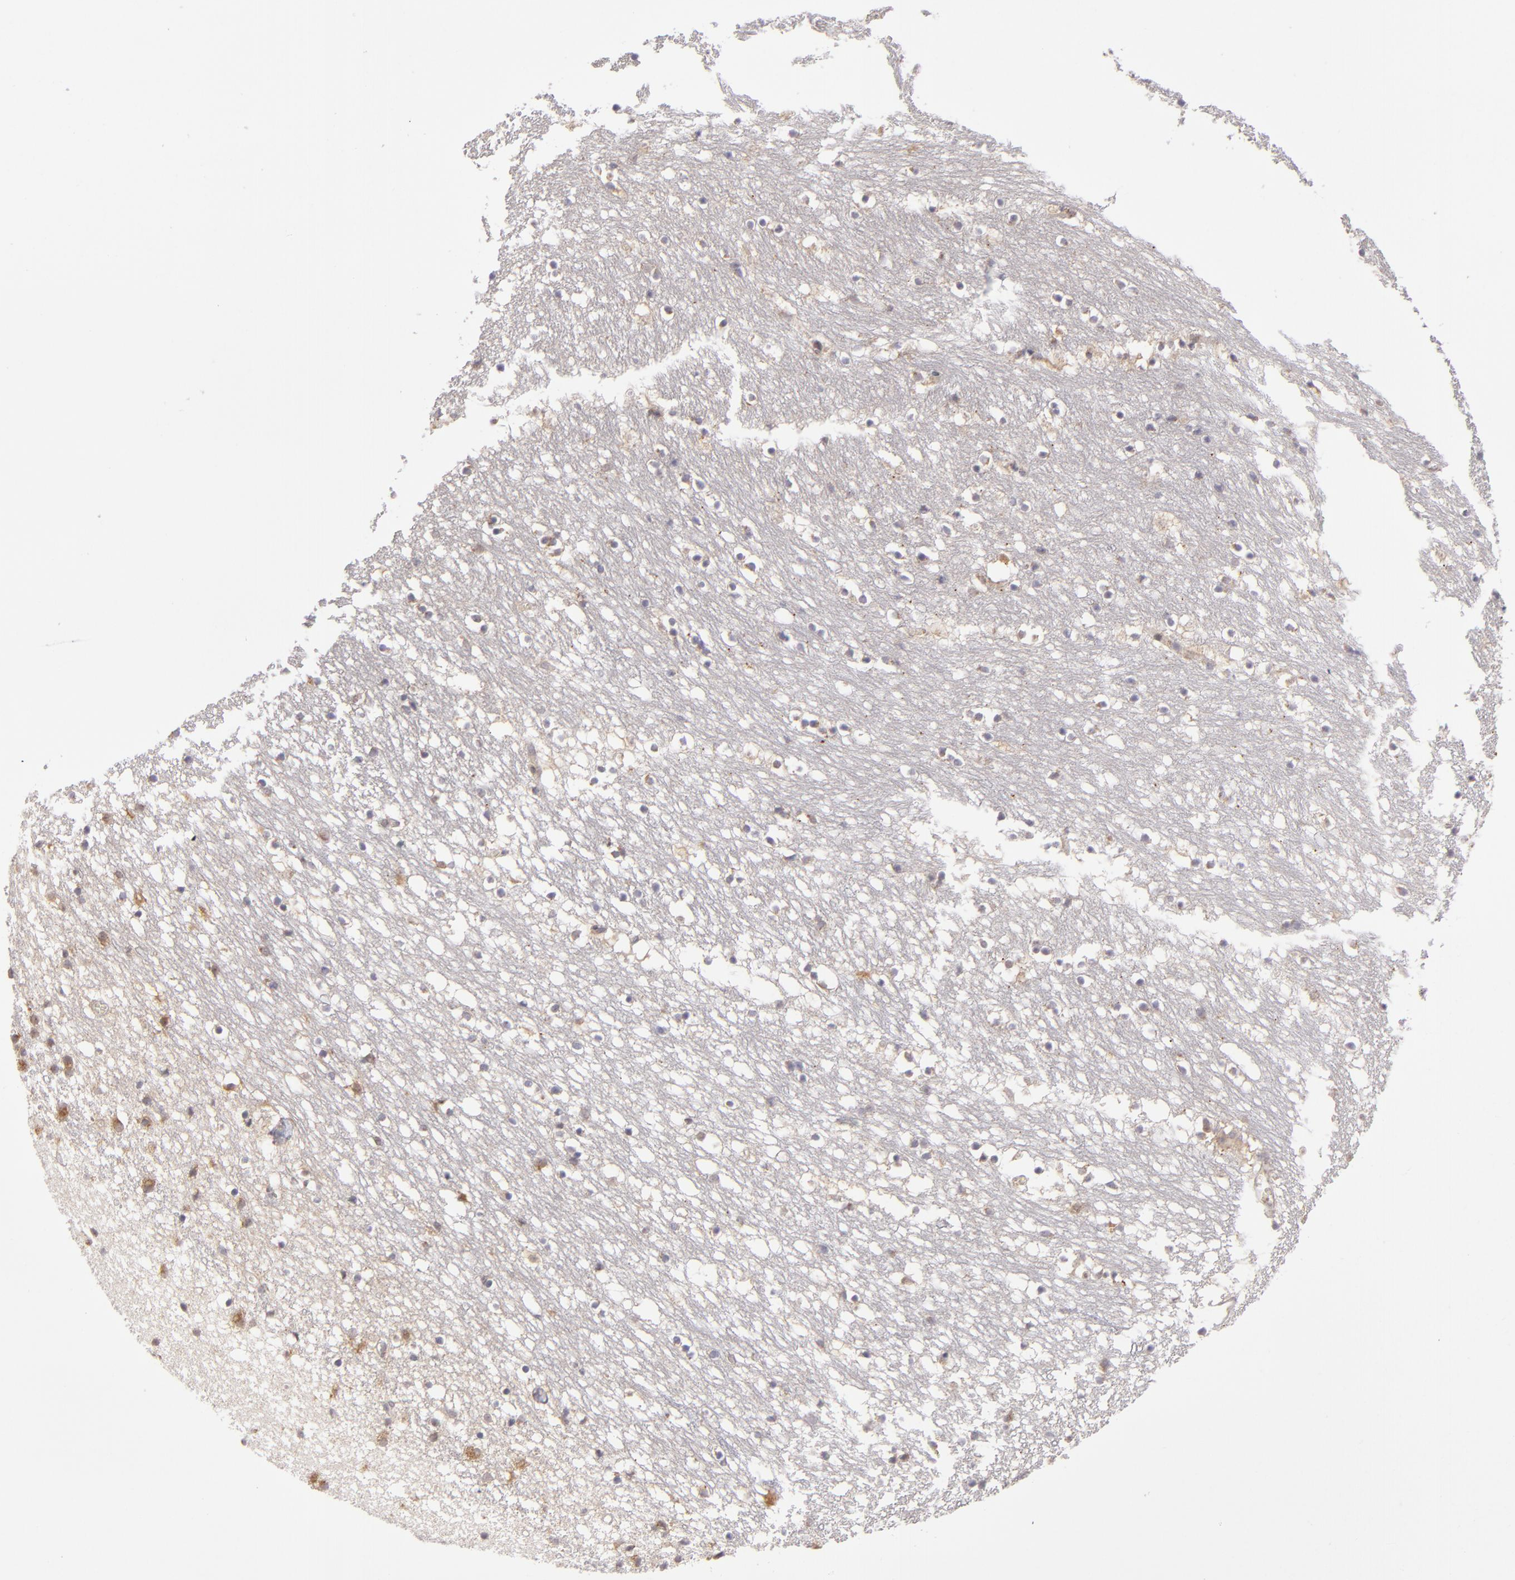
{"staining": {"intensity": "negative", "quantity": "none", "location": "none"}, "tissue": "caudate", "cell_type": "Glial cells", "image_type": "normal", "snomed": [{"axis": "morphology", "description": "Normal tissue, NOS"}, {"axis": "topography", "description": "Lateral ventricle wall"}], "caption": "Immunohistochemistry image of benign caudate stained for a protein (brown), which demonstrates no expression in glial cells. (DAB immunohistochemistry visualized using brightfield microscopy, high magnification).", "gene": "SH2D4A", "patient": {"sex": "male", "age": 45}}